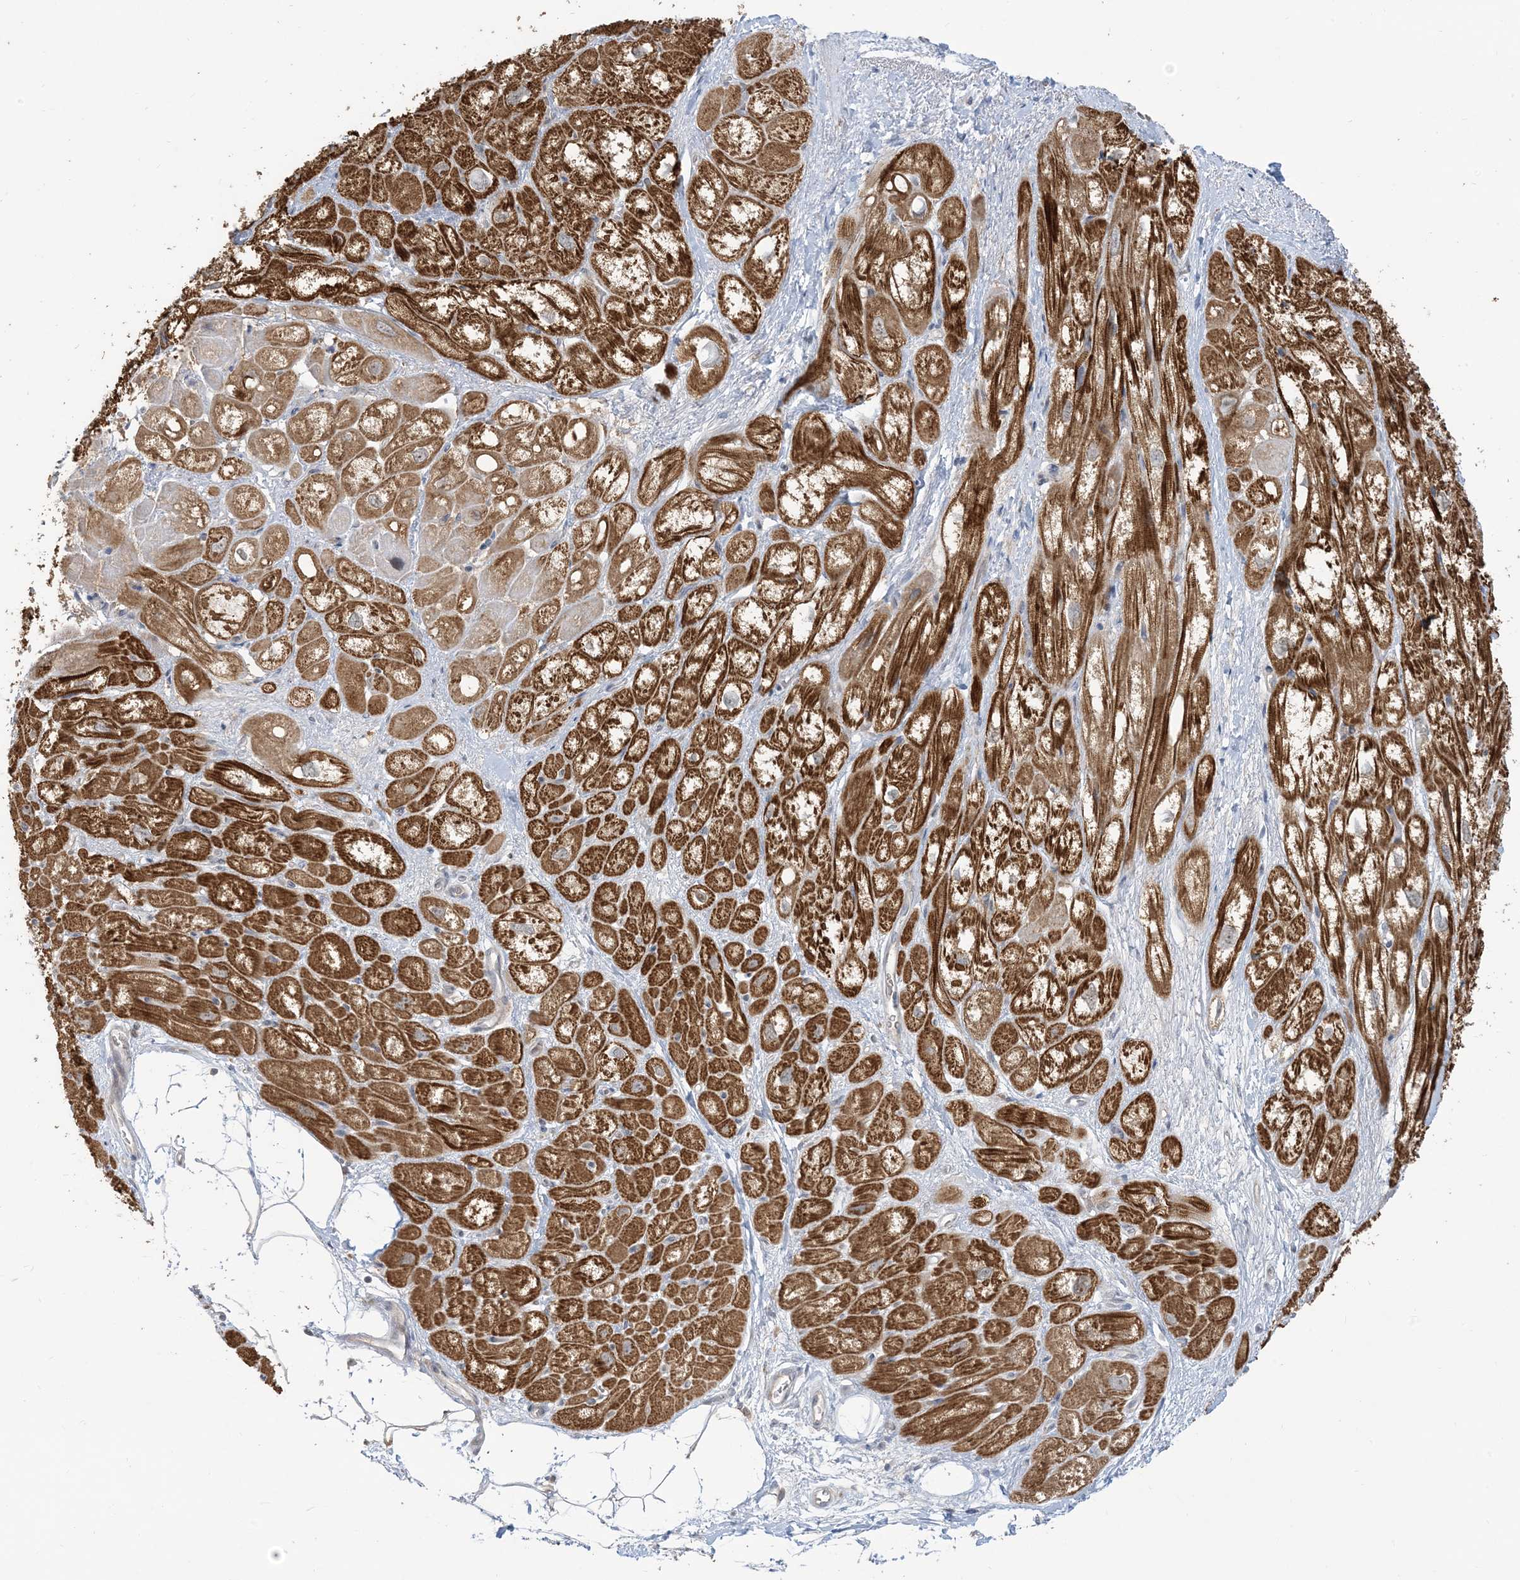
{"staining": {"intensity": "strong", "quantity": "25%-75%", "location": "cytoplasmic/membranous"}, "tissue": "heart muscle", "cell_type": "Cardiomyocytes", "image_type": "normal", "snomed": [{"axis": "morphology", "description": "Normal tissue, NOS"}, {"axis": "topography", "description": "Heart"}], "caption": "High-magnification brightfield microscopy of benign heart muscle stained with DAB (3,3'-diaminobenzidine) (brown) and counterstained with hematoxylin (blue). cardiomyocytes exhibit strong cytoplasmic/membranous positivity is seen in about25%-75% of cells. (Stains: DAB in brown, nuclei in blue, Microscopy: brightfield microscopy at high magnification).", "gene": "PRRT3", "patient": {"sex": "male", "age": 50}}